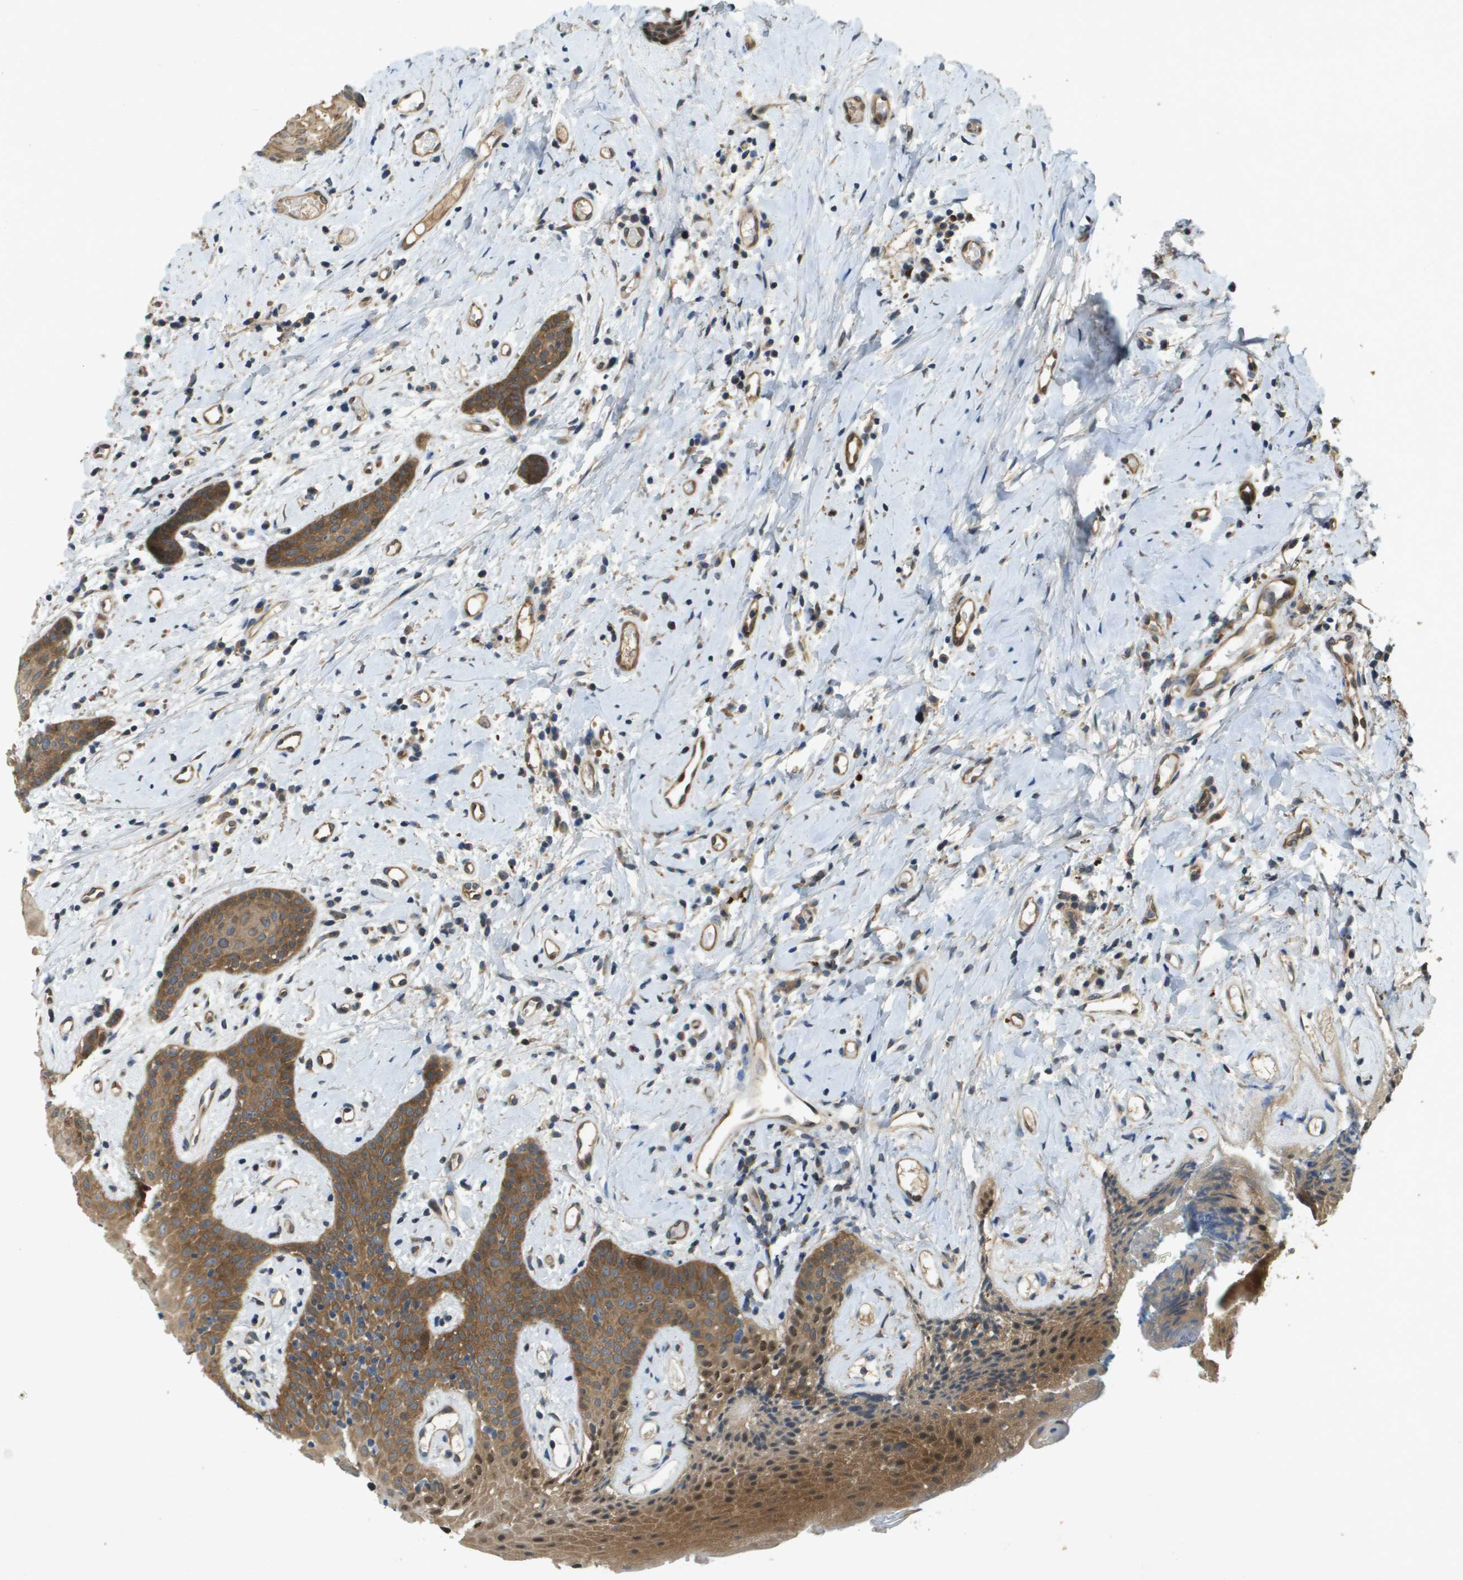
{"staining": {"intensity": "strong", "quantity": ">75%", "location": "cytoplasmic/membranous"}, "tissue": "oral mucosa", "cell_type": "Squamous epithelial cells", "image_type": "normal", "snomed": [{"axis": "morphology", "description": "Normal tissue, NOS"}, {"axis": "morphology", "description": "Squamous cell carcinoma, NOS"}, {"axis": "topography", "description": "Oral tissue"}, {"axis": "topography", "description": "Salivary gland"}, {"axis": "topography", "description": "Head-Neck"}], "caption": "Immunohistochemistry (IHC) staining of benign oral mucosa, which reveals high levels of strong cytoplasmic/membranous expression in about >75% of squamous epithelial cells indicating strong cytoplasmic/membranous protein staining. The staining was performed using DAB (brown) for protein detection and nuclei were counterstained in hematoxylin (blue).", "gene": "PGAP3", "patient": {"sex": "female", "age": 62}}